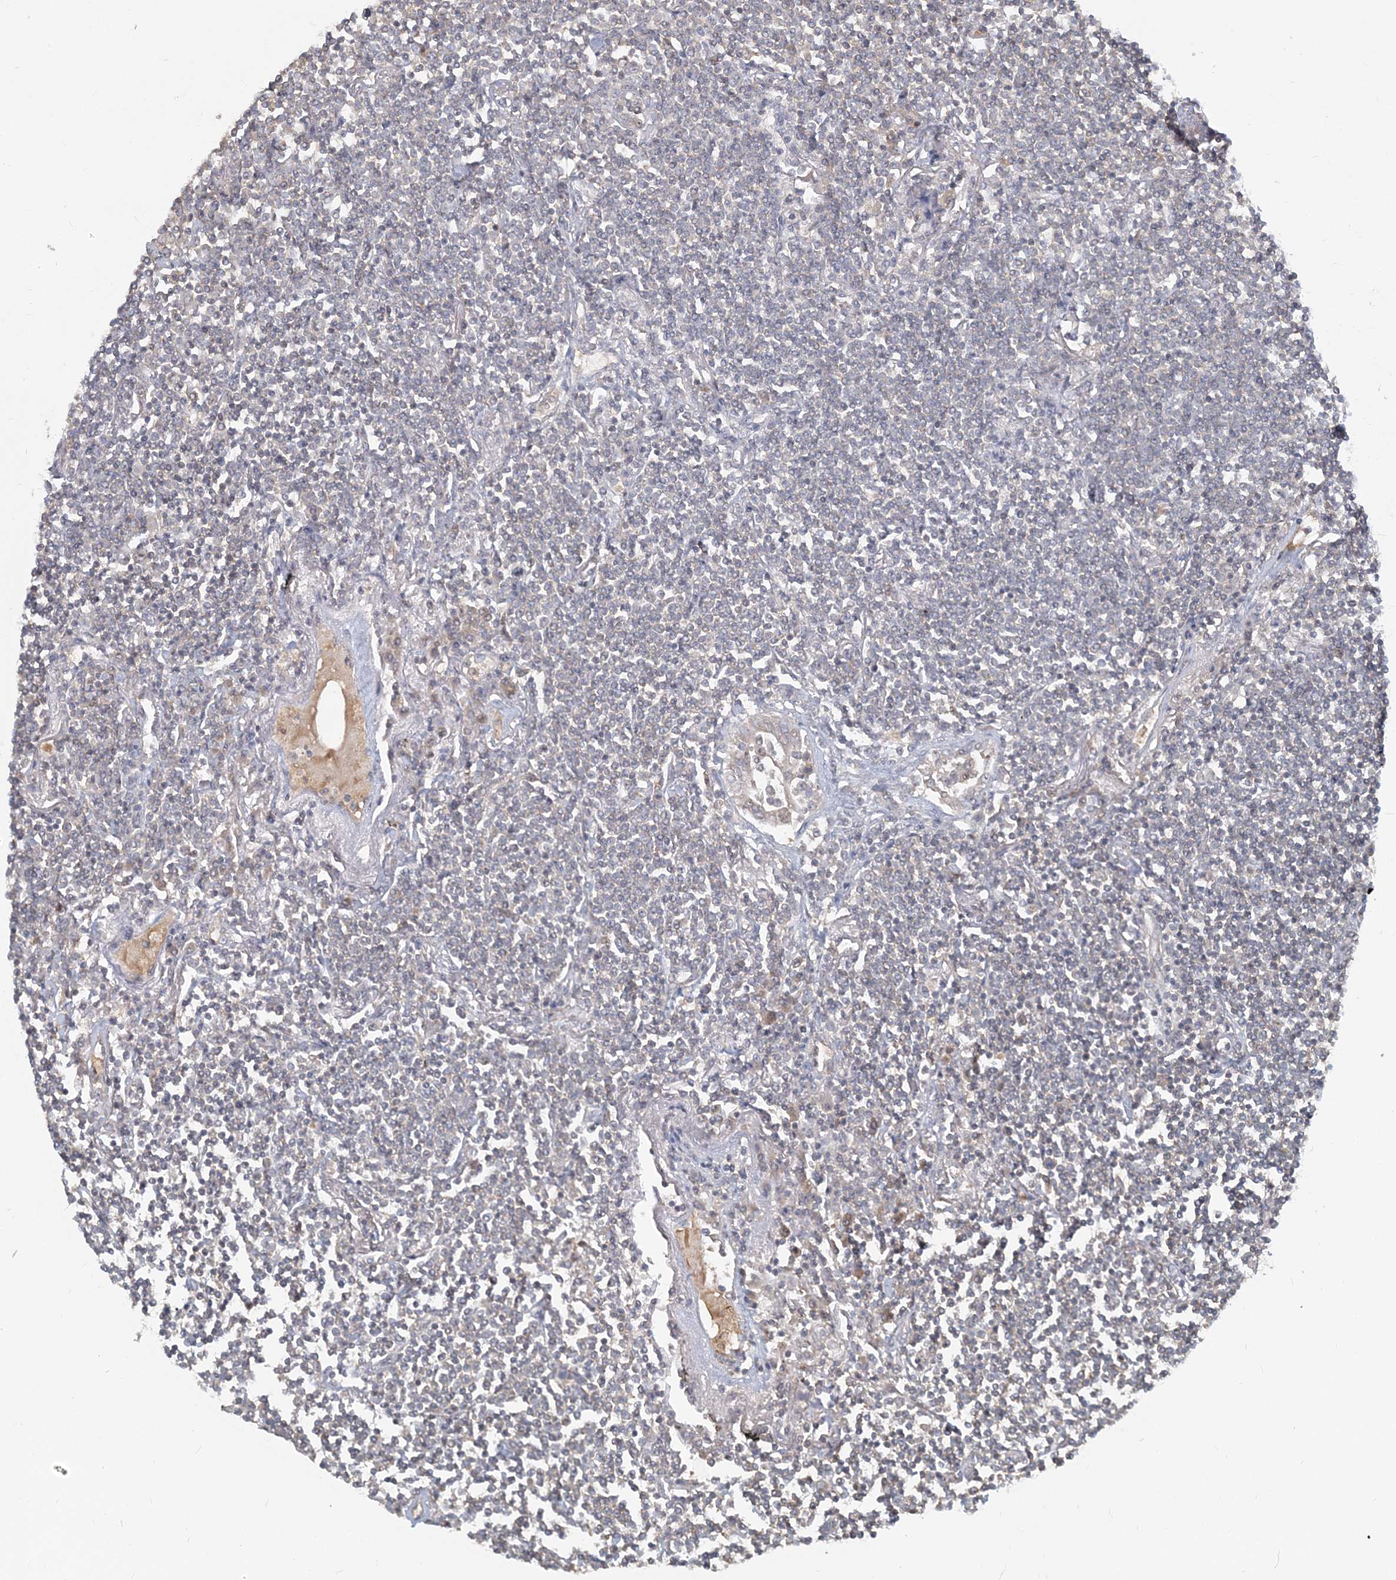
{"staining": {"intensity": "negative", "quantity": "none", "location": "none"}, "tissue": "lymphoma", "cell_type": "Tumor cells", "image_type": "cancer", "snomed": [{"axis": "morphology", "description": "Malignant lymphoma, non-Hodgkin's type, Low grade"}, {"axis": "topography", "description": "Lung"}], "caption": "Immunohistochemistry (IHC) photomicrograph of human low-grade malignant lymphoma, non-Hodgkin's type stained for a protein (brown), which shows no expression in tumor cells.", "gene": "AP1AR", "patient": {"sex": "female", "age": 71}}